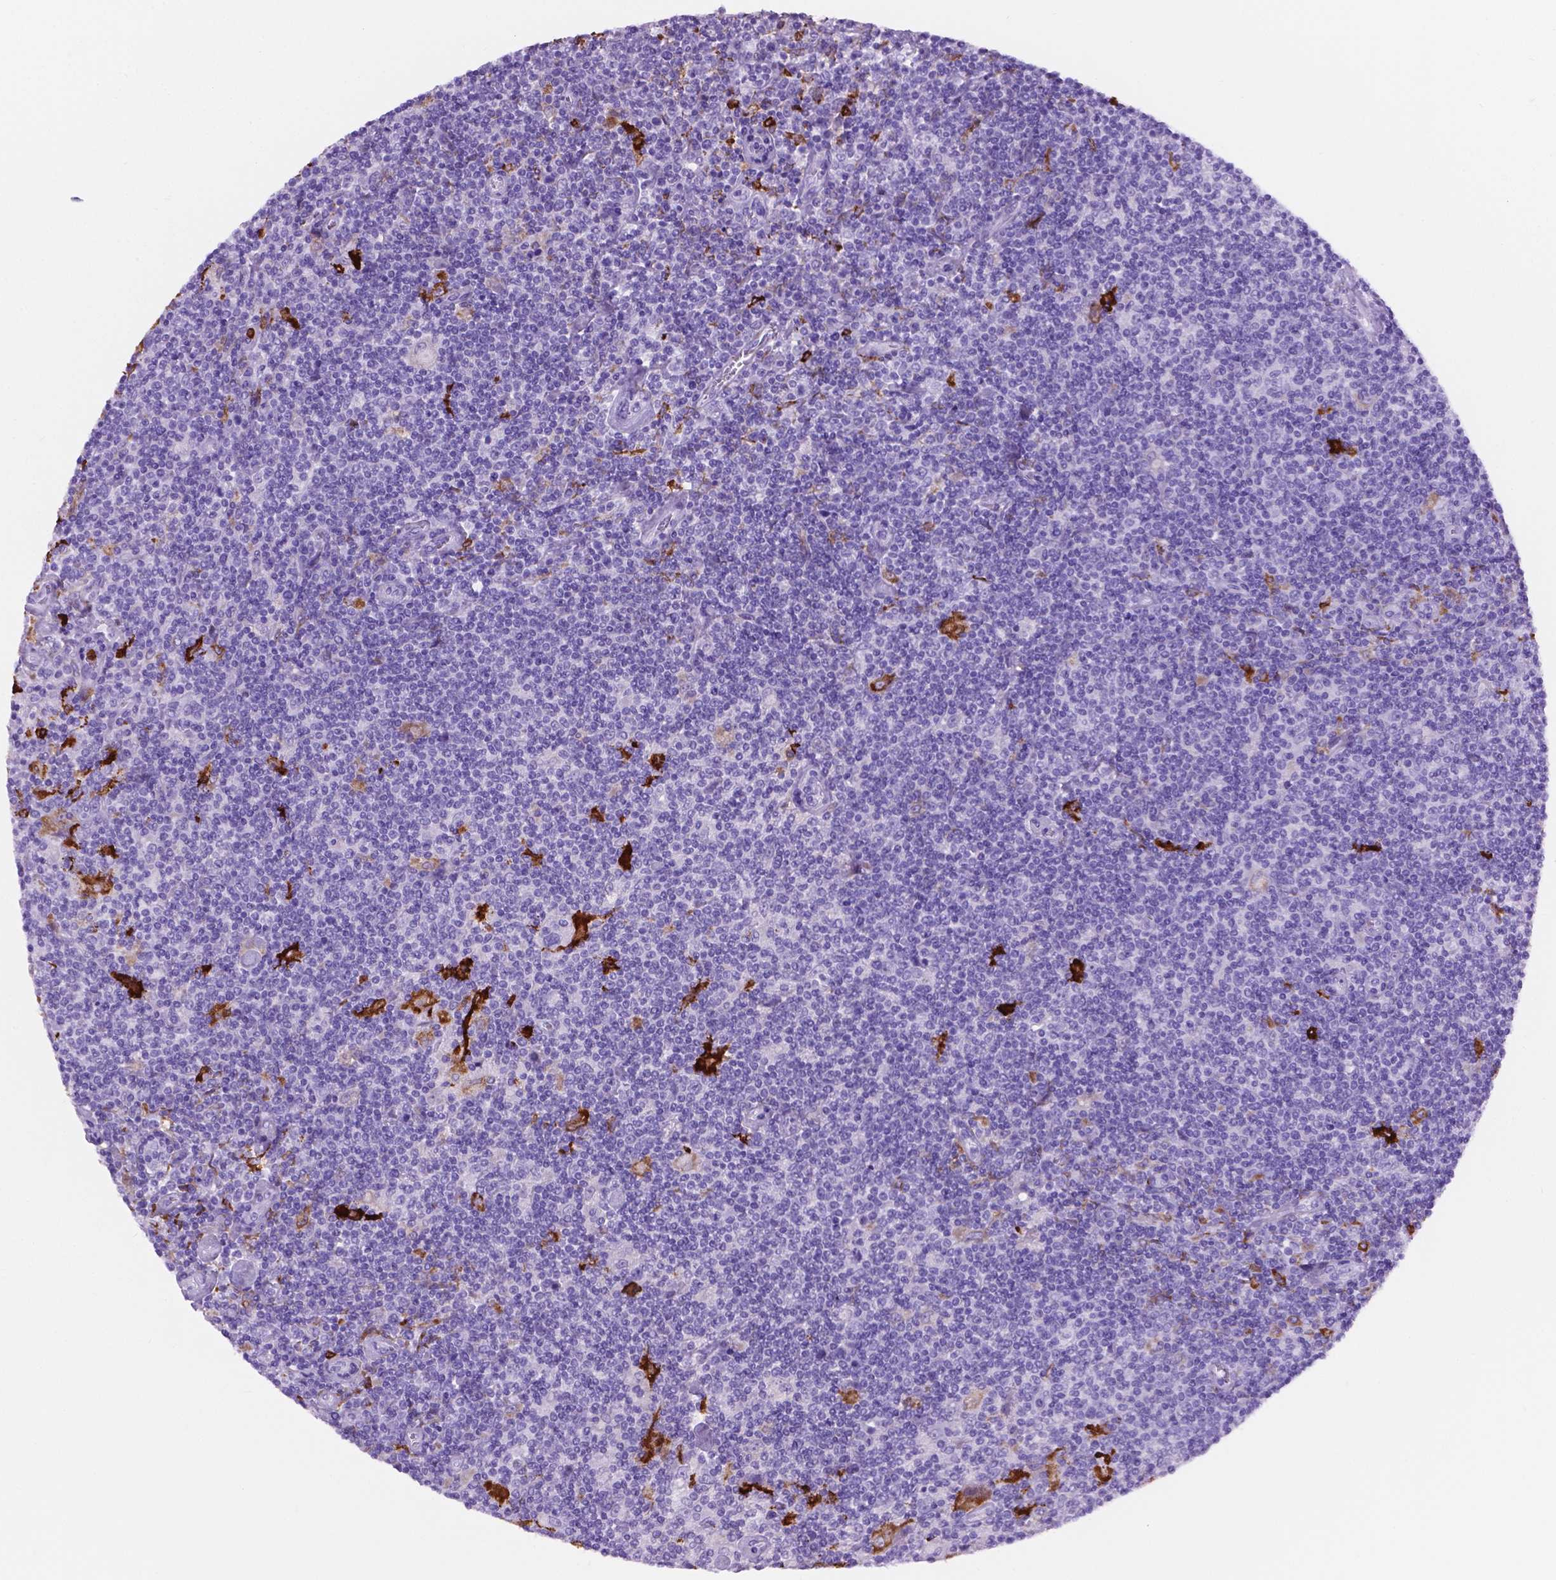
{"staining": {"intensity": "negative", "quantity": "none", "location": "none"}, "tissue": "lymphoma", "cell_type": "Tumor cells", "image_type": "cancer", "snomed": [{"axis": "morphology", "description": "Hodgkin's disease, NOS"}, {"axis": "topography", "description": "Lymph node"}], "caption": "DAB (3,3'-diaminobenzidine) immunohistochemical staining of human lymphoma reveals no significant expression in tumor cells.", "gene": "MACF1", "patient": {"sex": "male", "age": 40}}